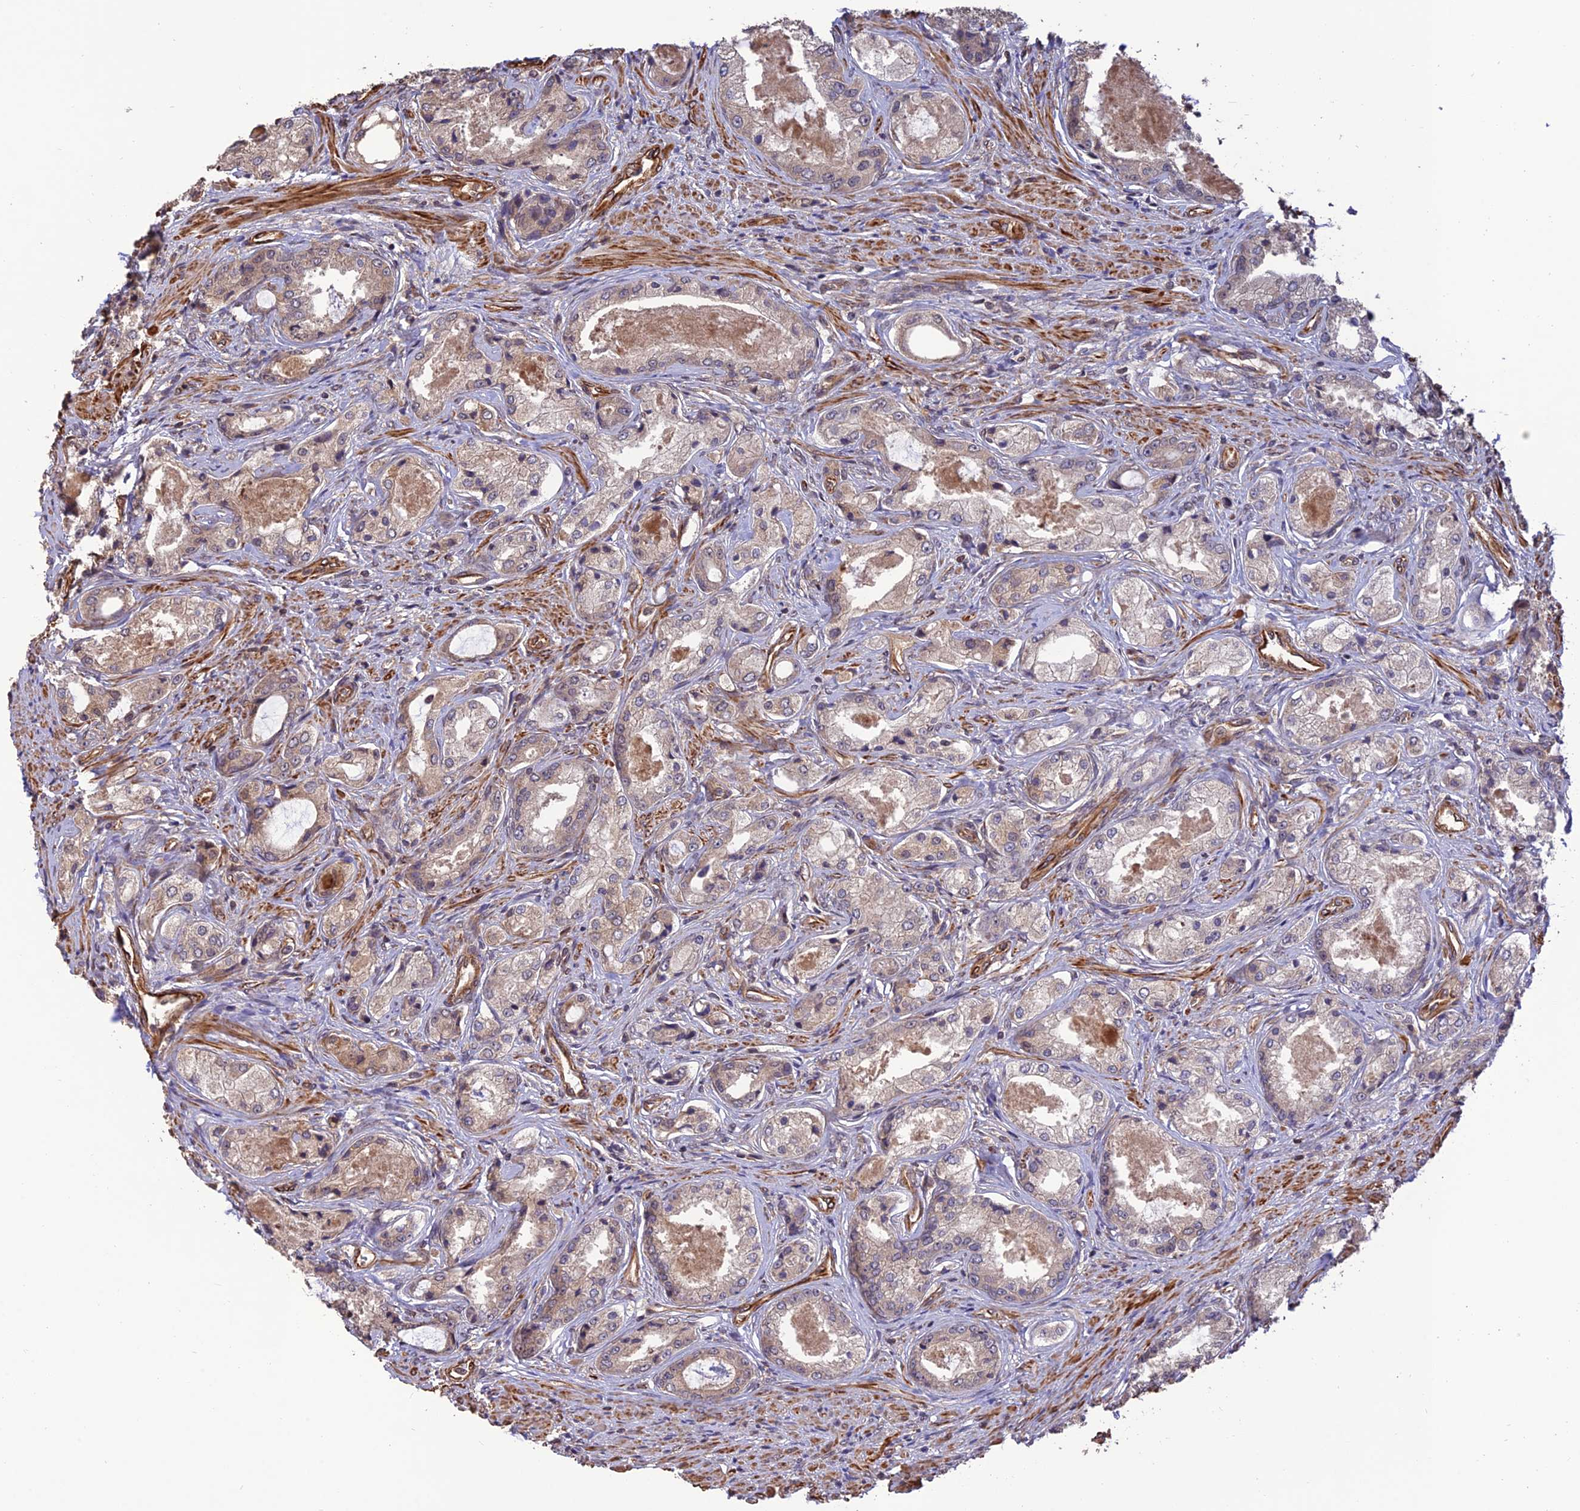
{"staining": {"intensity": "weak", "quantity": "<25%", "location": "cytoplasmic/membranous"}, "tissue": "prostate cancer", "cell_type": "Tumor cells", "image_type": "cancer", "snomed": [{"axis": "morphology", "description": "Adenocarcinoma, Low grade"}, {"axis": "topography", "description": "Prostate"}], "caption": "Human prostate cancer (low-grade adenocarcinoma) stained for a protein using immunohistochemistry (IHC) demonstrates no positivity in tumor cells.", "gene": "CREBL2", "patient": {"sex": "male", "age": 68}}